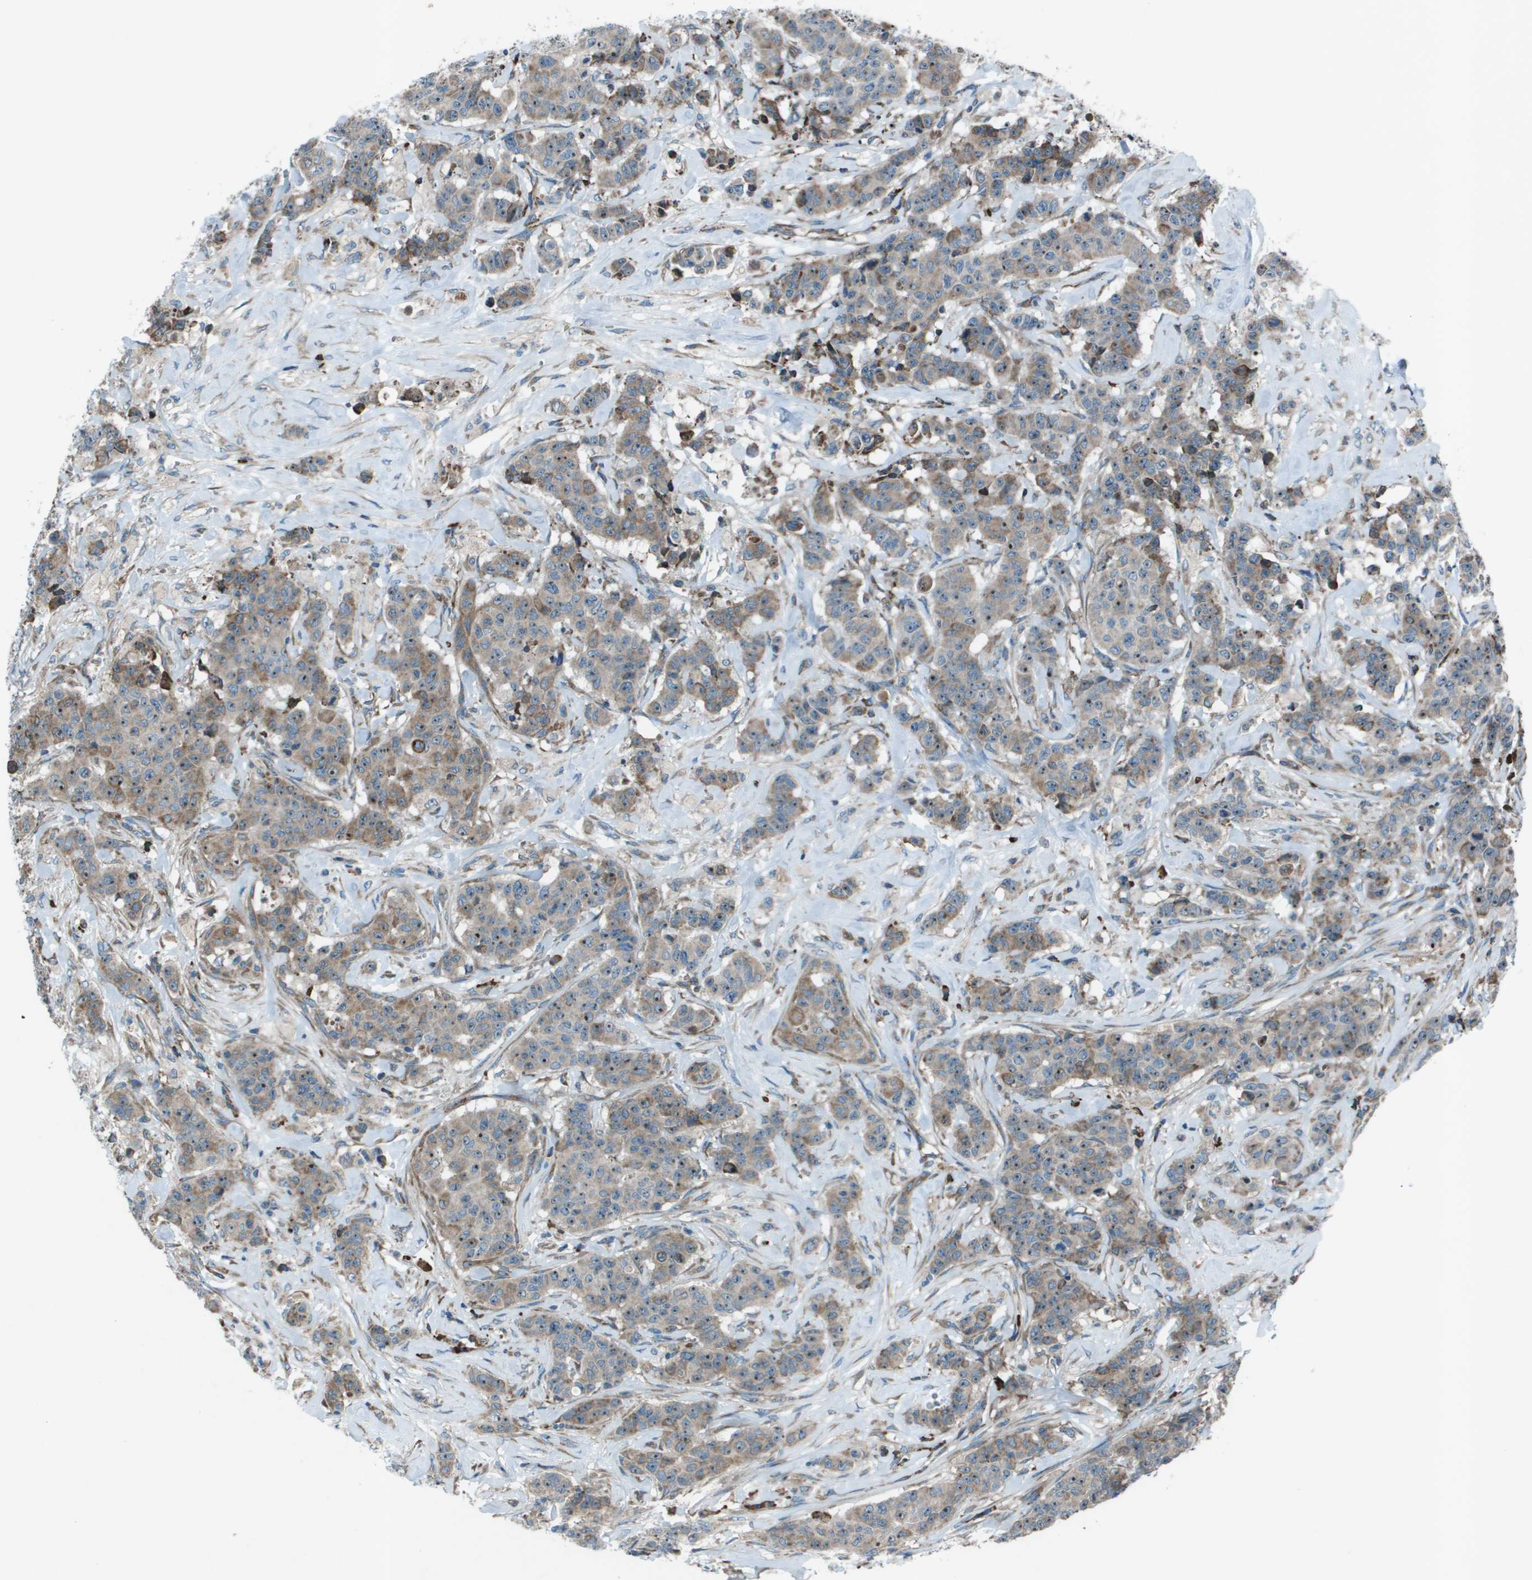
{"staining": {"intensity": "weak", "quantity": ">75%", "location": "cytoplasmic/membranous,nuclear"}, "tissue": "breast cancer", "cell_type": "Tumor cells", "image_type": "cancer", "snomed": [{"axis": "morphology", "description": "Normal tissue, NOS"}, {"axis": "morphology", "description": "Duct carcinoma"}, {"axis": "topography", "description": "Breast"}], "caption": "Weak cytoplasmic/membranous and nuclear positivity is appreciated in about >75% of tumor cells in breast cancer.", "gene": "UTS2", "patient": {"sex": "female", "age": 40}}